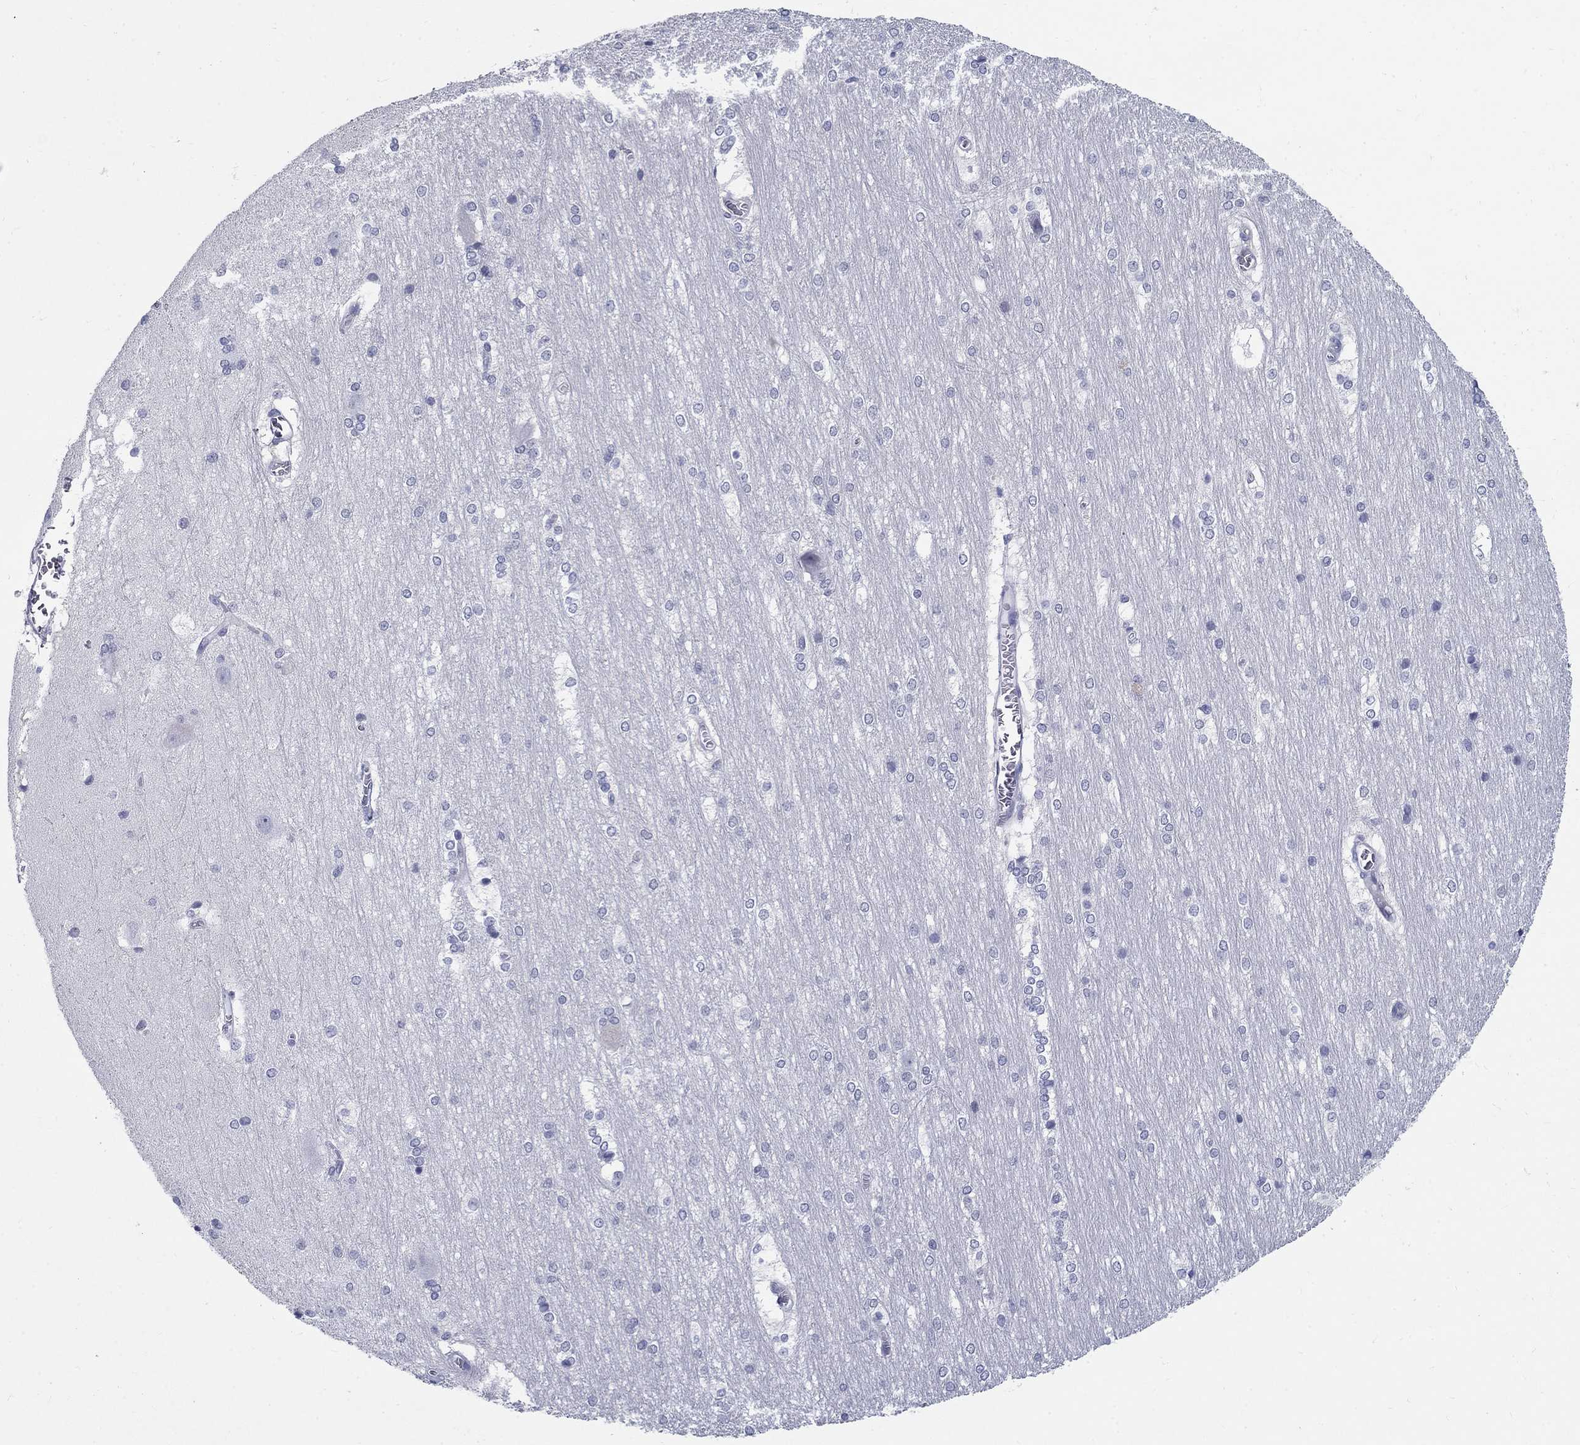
{"staining": {"intensity": "negative", "quantity": "none", "location": "none"}, "tissue": "hippocampus", "cell_type": "Glial cells", "image_type": "normal", "snomed": [{"axis": "morphology", "description": "Normal tissue, NOS"}, {"axis": "topography", "description": "Cerebral cortex"}, {"axis": "topography", "description": "Hippocampus"}], "caption": "This histopathology image is of benign hippocampus stained with immunohistochemistry (IHC) to label a protein in brown with the nuclei are counter-stained blue. There is no staining in glial cells.", "gene": "C4orf19", "patient": {"sex": "female", "age": 19}}